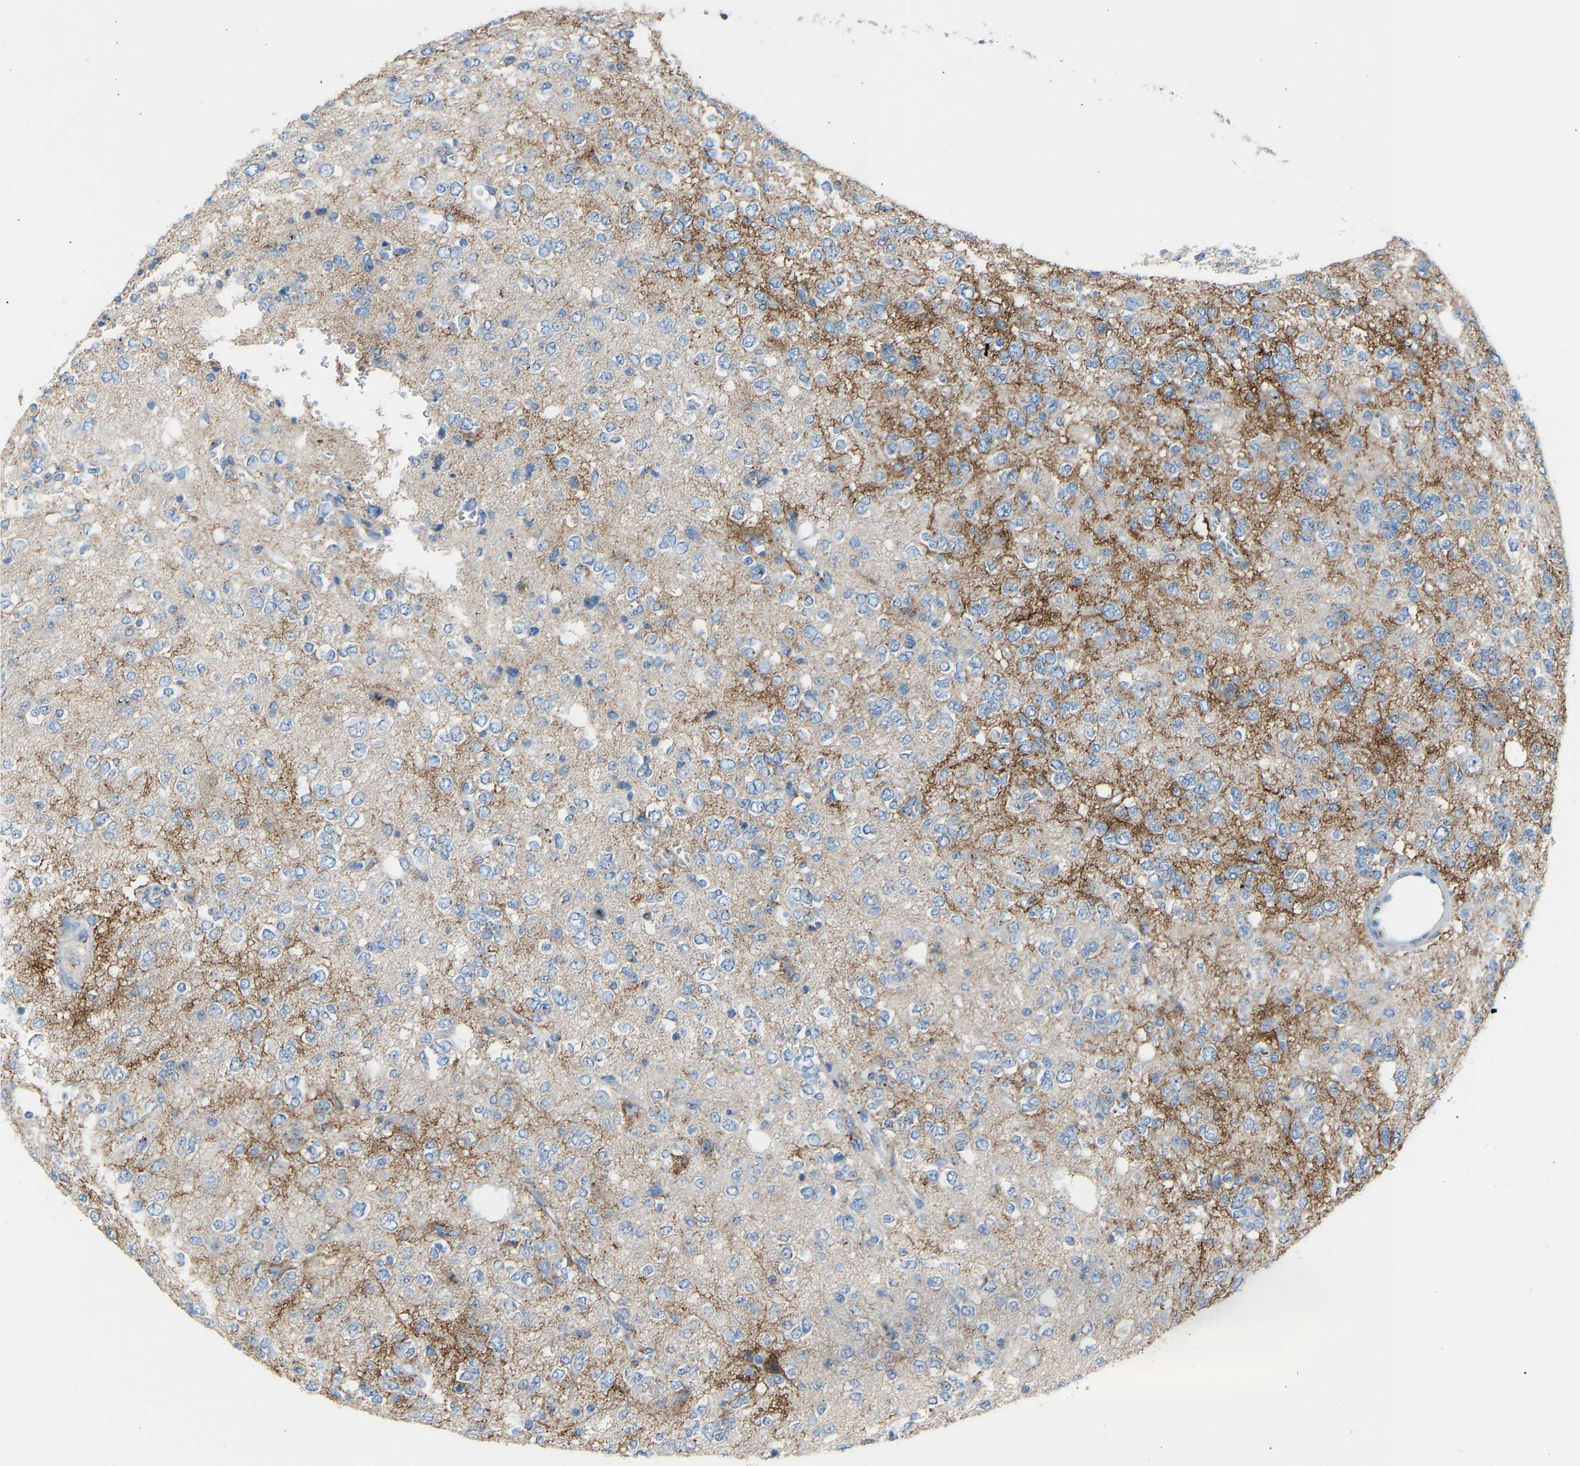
{"staining": {"intensity": "weak", "quantity": "25%-75%", "location": "cytoplasmic/membranous"}, "tissue": "glioma", "cell_type": "Tumor cells", "image_type": "cancer", "snomed": [{"axis": "morphology", "description": "Glioma, malignant, Low grade"}, {"axis": "topography", "description": "Brain"}], "caption": "There is low levels of weak cytoplasmic/membranous positivity in tumor cells of glioma, as demonstrated by immunohistochemical staining (brown color).", "gene": "CYREN", "patient": {"sex": "male", "age": 38}}